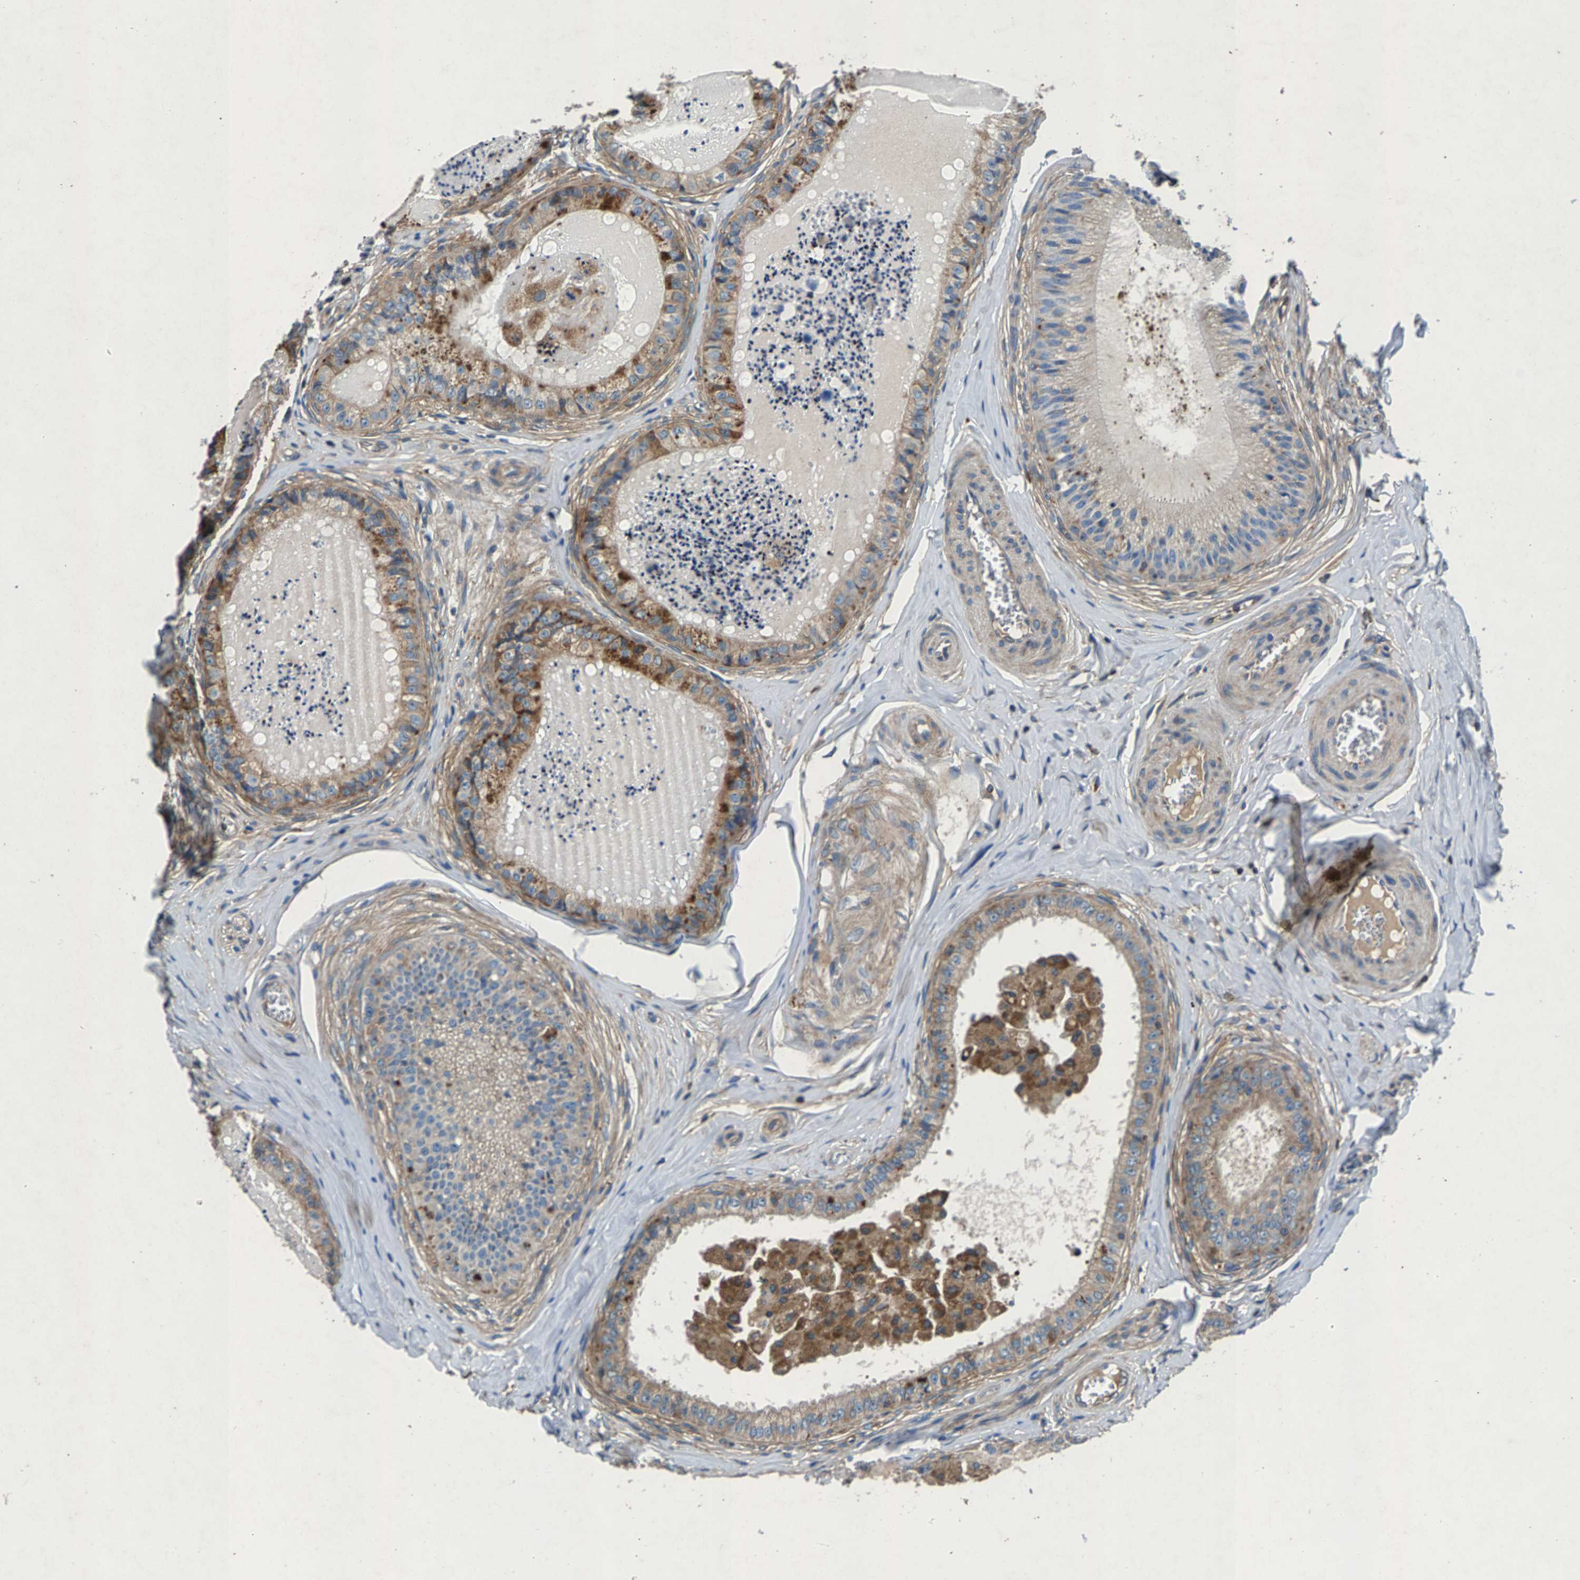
{"staining": {"intensity": "weak", "quantity": ">75%", "location": "cytoplasmic/membranous"}, "tissue": "epididymis", "cell_type": "Glandular cells", "image_type": "normal", "snomed": [{"axis": "morphology", "description": "Normal tissue, NOS"}, {"axis": "topography", "description": "Epididymis"}], "caption": "Immunohistochemistry (IHC) of normal epididymis displays low levels of weak cytoplasmic/membranous staining in approximately >75% of glandular cells.", "gene": "LPCAT1", "patient": {"sex": "male", "age": 31}}